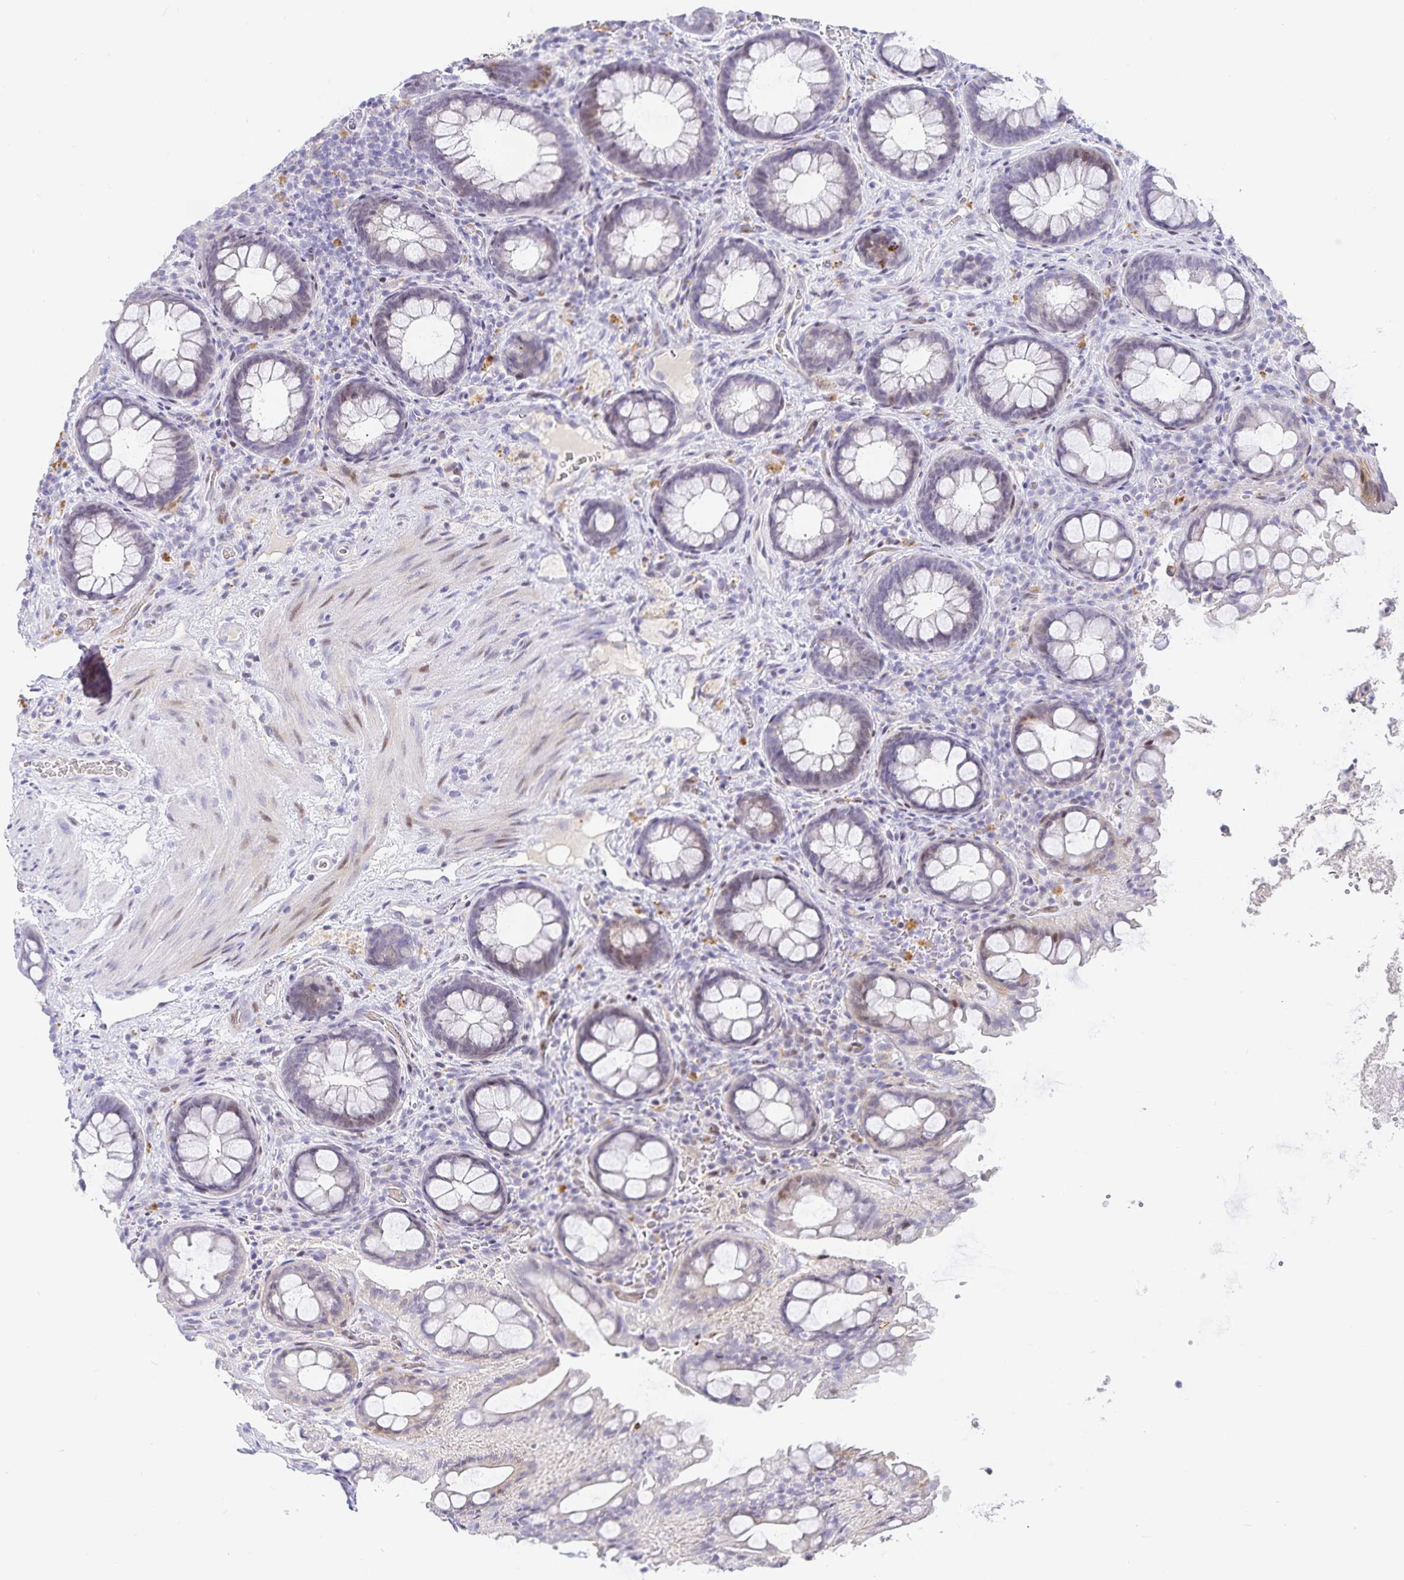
{"staining": {"intensity": "weak", "quantity": "<25%", "location": "cytoplasmic/membranous"}, "tissue": "rectum", "cell_type": "Glandular cells", "image_type": "normal", "snomed": [{"axis": "morphology", "description": "Normal tissue, NOS"}, {"axis": "topography", "description": "Rectum"}], "caption": "Immunohistochemistry (IHC) of unremarkable human rectum reveals no expression in glandular cells.", "gene": "KBTBD13", "patient": {"sex": "female", "age": 69}}